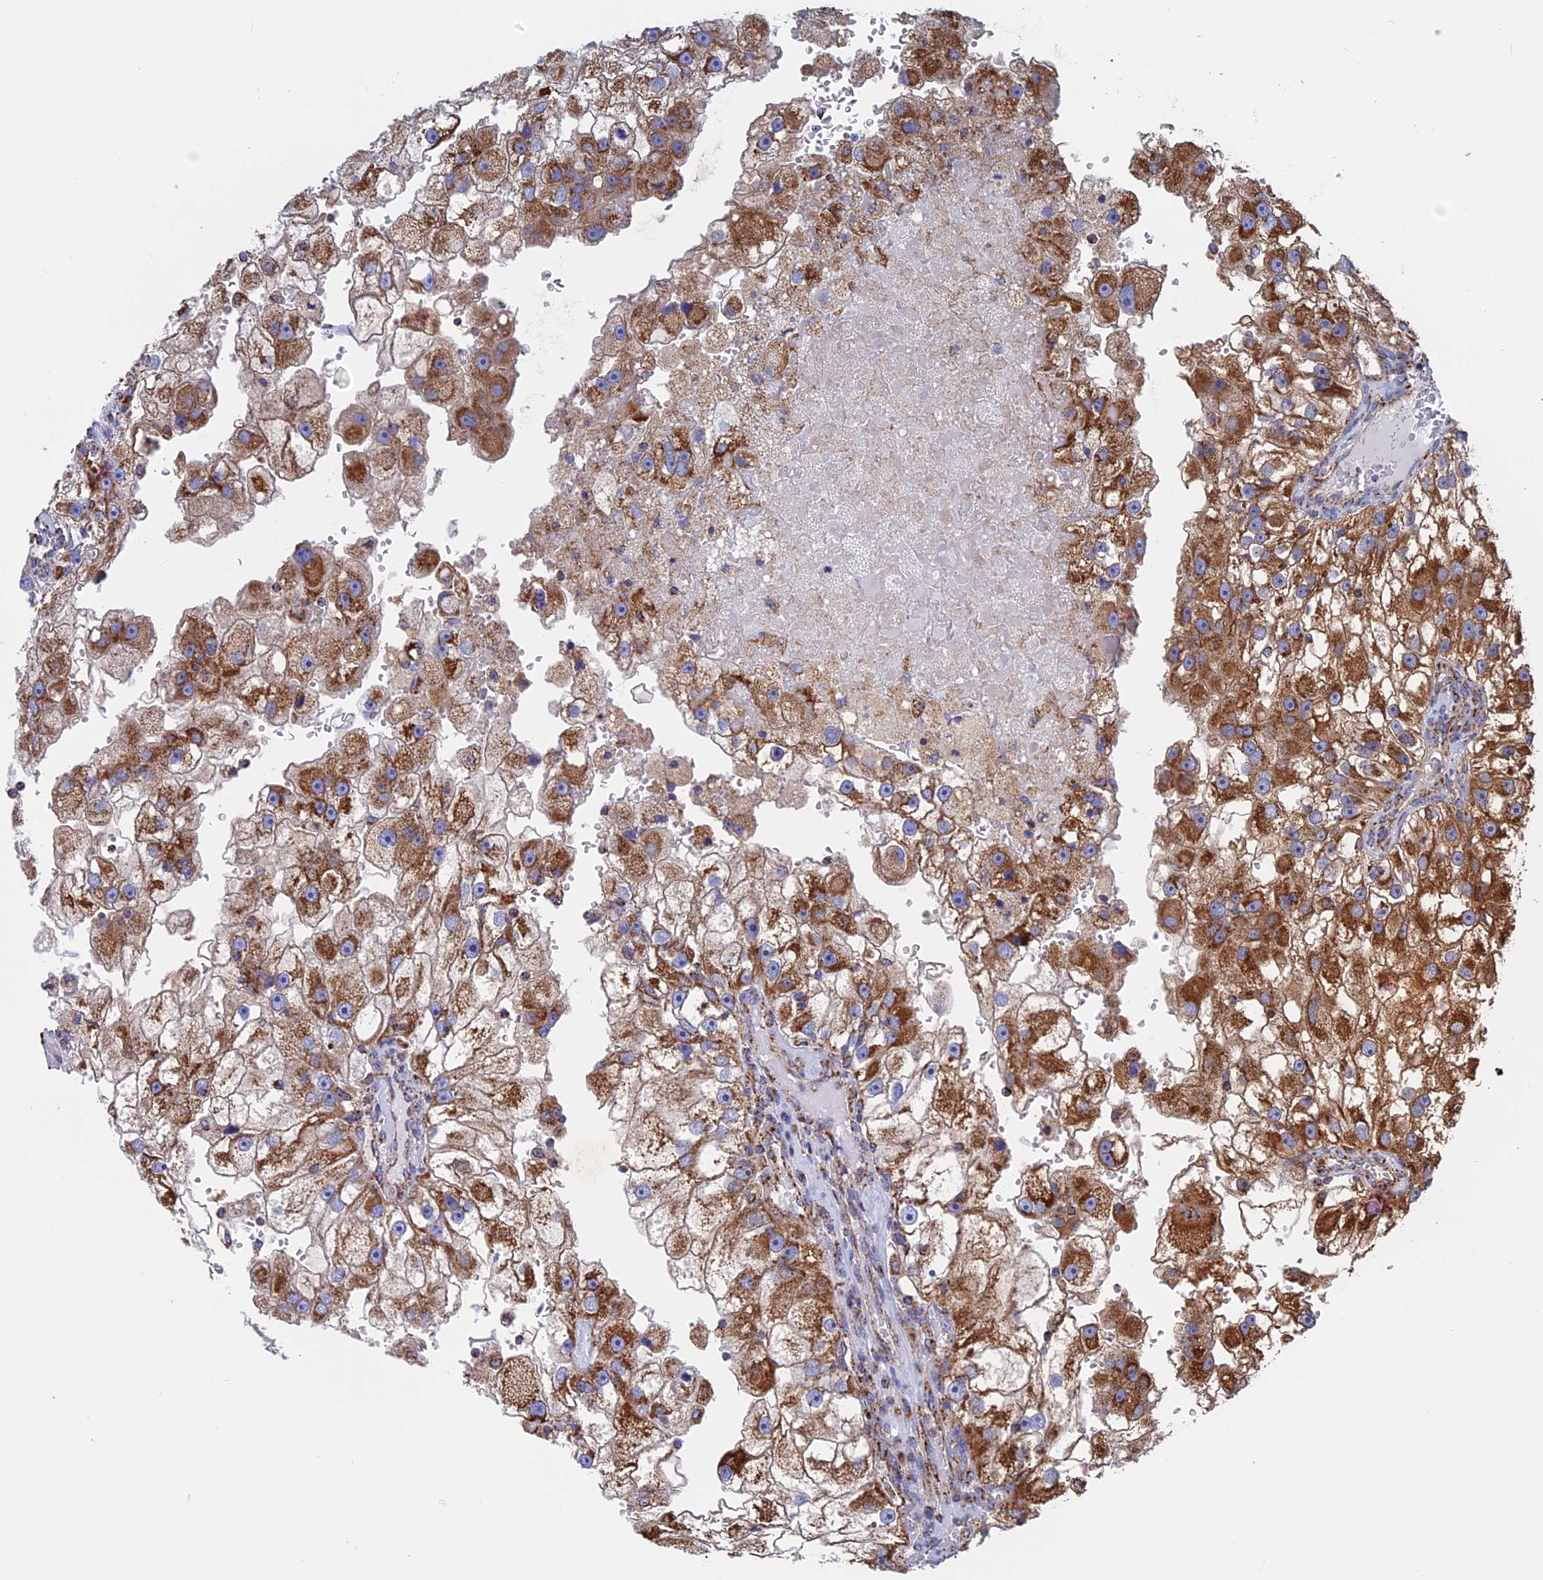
{"staining": {"intensity": "strong", "quantity": ">75%", "location": "cytoplasmic/membranous"}, "tissue": "renal cancer", "cell_type": "Tumor cells", "image_type": "cancer", "snomed": [{"axis": "morphology", "description": "Adenocarcinoma, NOS"}, {"axis": "topography", "description": "Kidney"}], "caption": "This is a histology image of immunohistochemistry staining of adenocarcinoma (renal), which shows strong staining in the cytoplasmic/membranous of tumor cells.", "gene": "WDR83", "patient": {"sex": "male", "age": 63}}